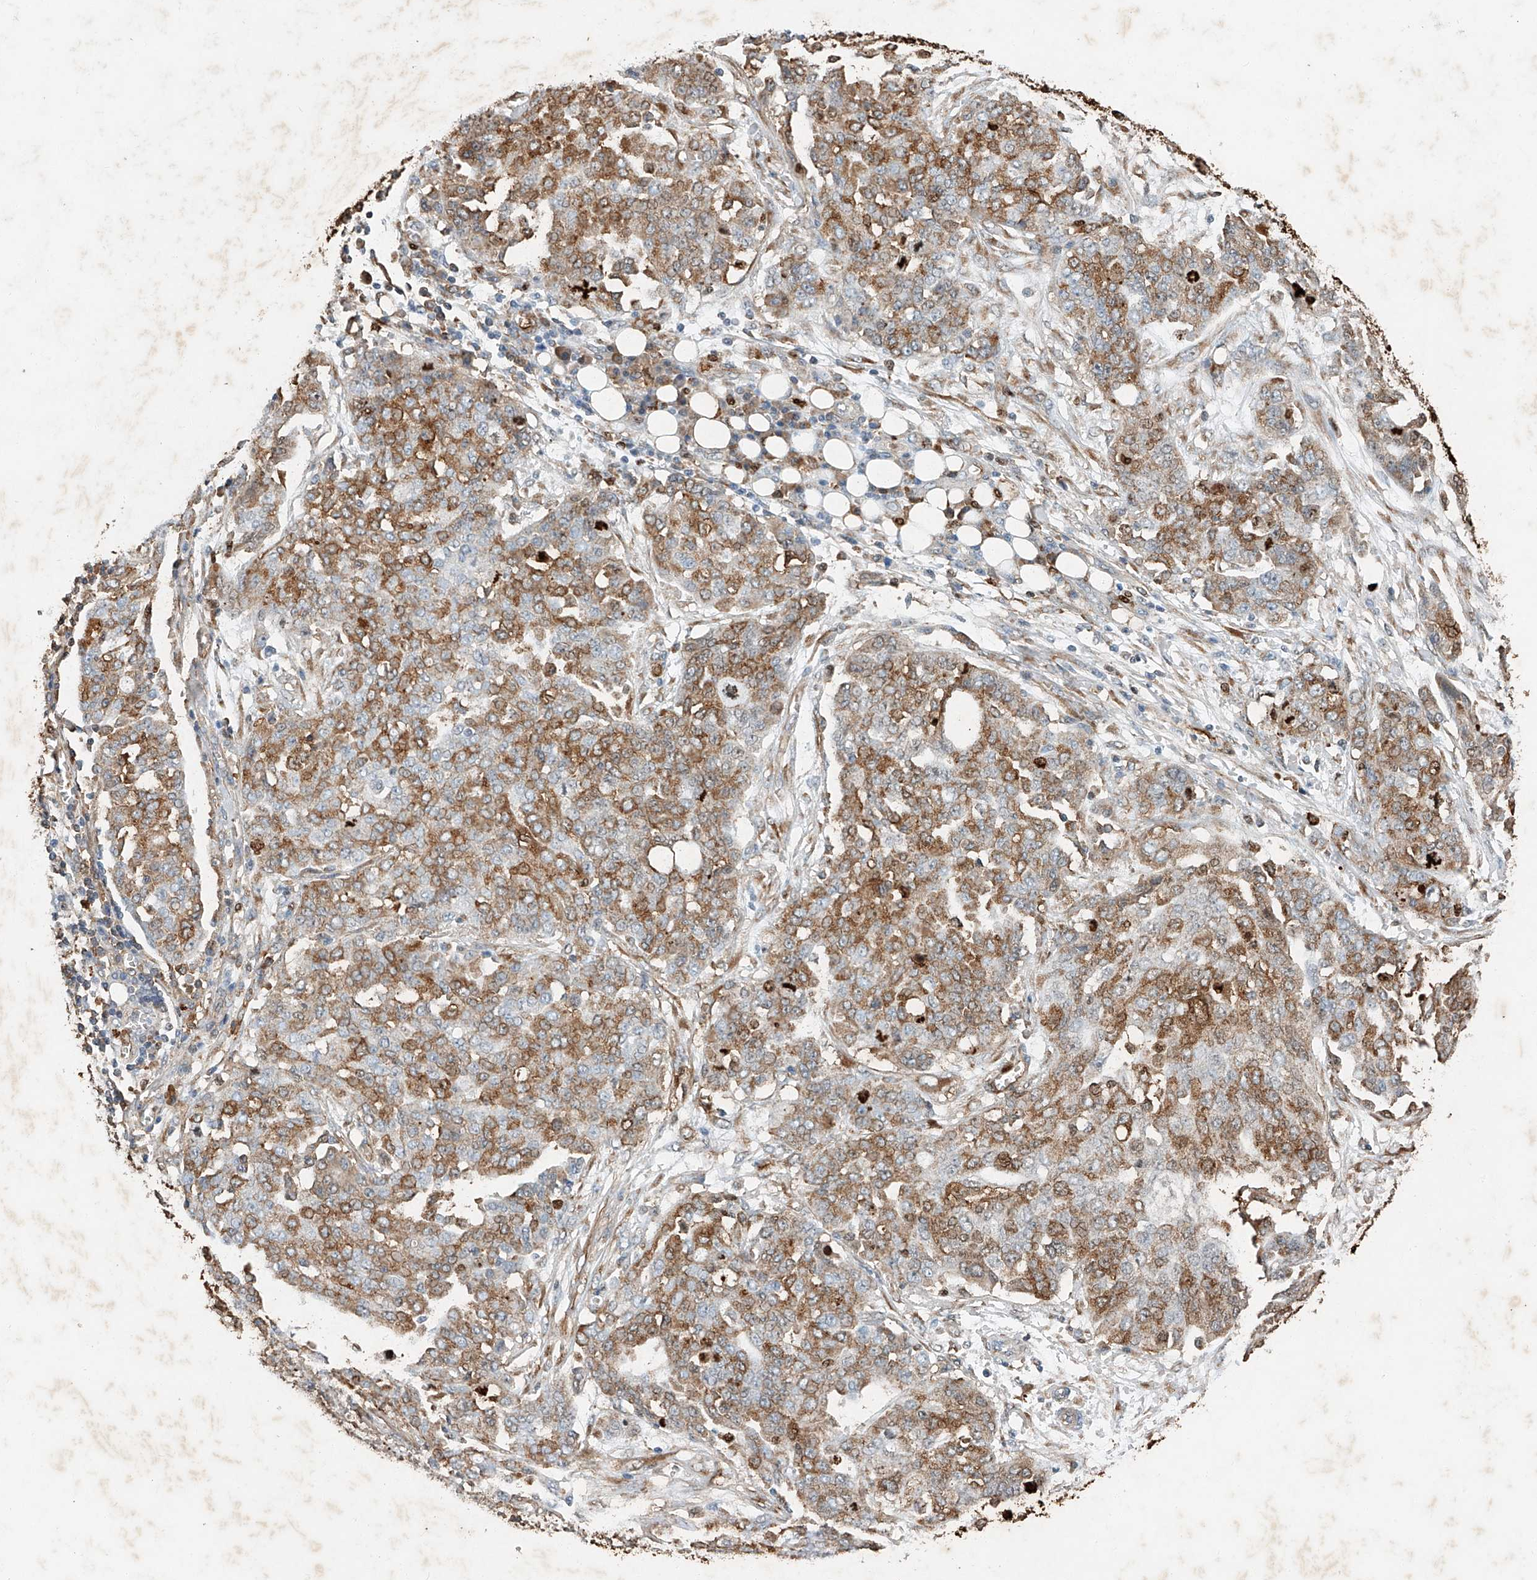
{"staining": {"intensity": "moderate", "quantity": ">75%", "location": "cytoplasmic/membranous"}, "tissue": "ovarian cancer", "cell_type": "Tumor cells", "image_type": "cancer", "snomed": [{"axis": "morphology", "description": "Cystadenocarcinoma, serous, NOS"}, {"axis": "topography", "description": "Soft tissue"}, {"axis": "topography", "description": "Ovary"}], "caption": "A brown stain shows moderate cytoplasmic/membranous expression of a protein in human ovarian serous cystadenocarcinoma tumor cells. The protein of interest is stained brown, and the nuclei are stained in blue (DAB IHC with brightfield microscopy, high magnification).", "gene": "CTDP1", "patient": {"sex": "female", "age": 57}}